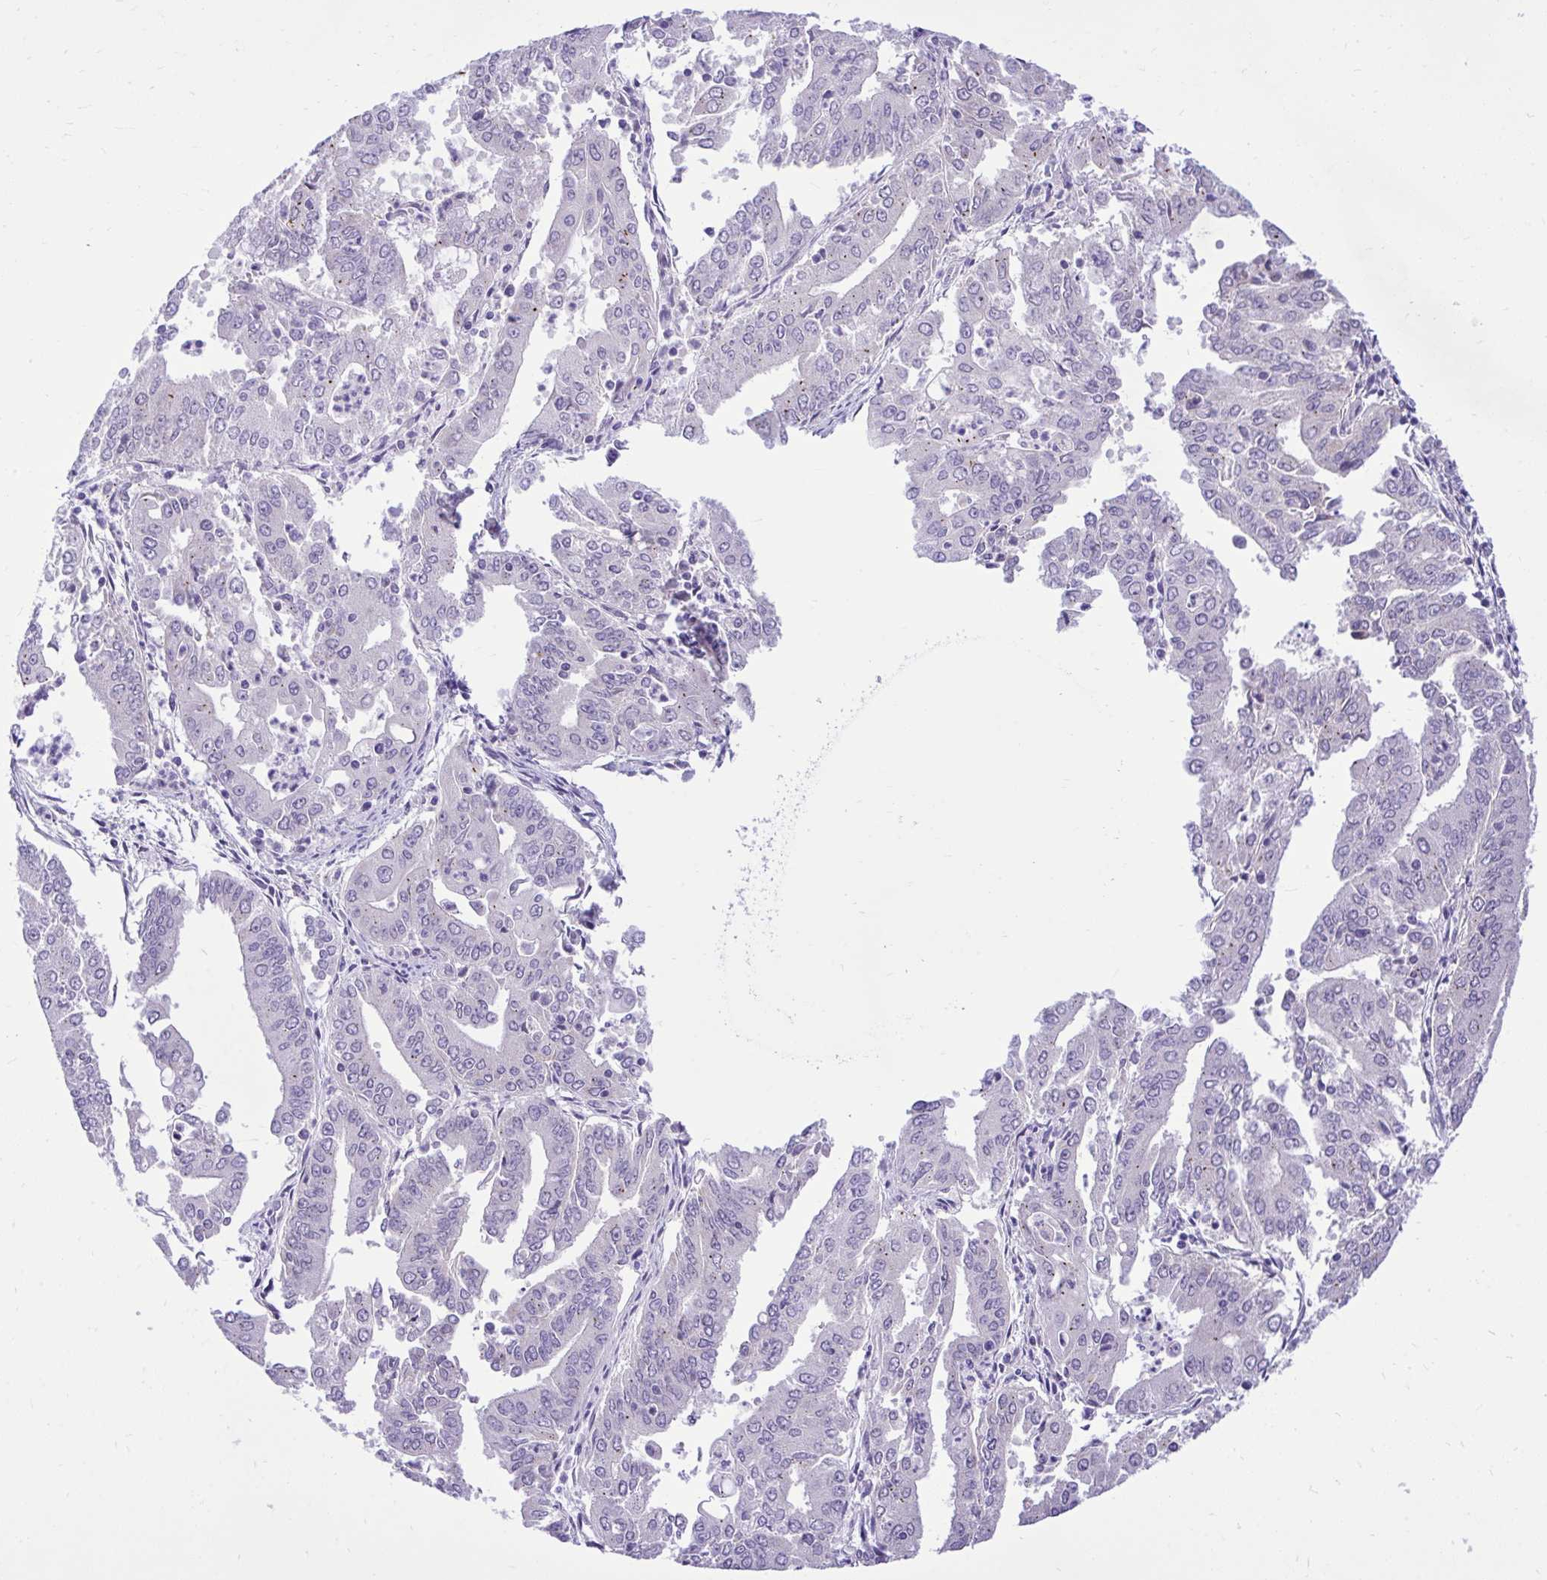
{"staining": {"intensity": "weak", "quantity": "<25%", "location": "cytoplasmic/membranous"}, "tissue": "cervical cancer", "cell_type": "Tumor cells", "image_type": "cancer", "snomed": [{"axis": "morphology", "description": "Adenocarcinoma, NOS"}, {"axis": "topography", "description": "Cervix"}], "caption": "Immunohistochemistry (IHC) photomicrograph of neoplastic tissue: human adenocarcinoma (cervical) stained with DAB (3,3'-diaminobenzidine) displays no significant protein staining in tumor cells.", "gene": "CEACAM18", "patient": {"sex": "female", "age": 56}}